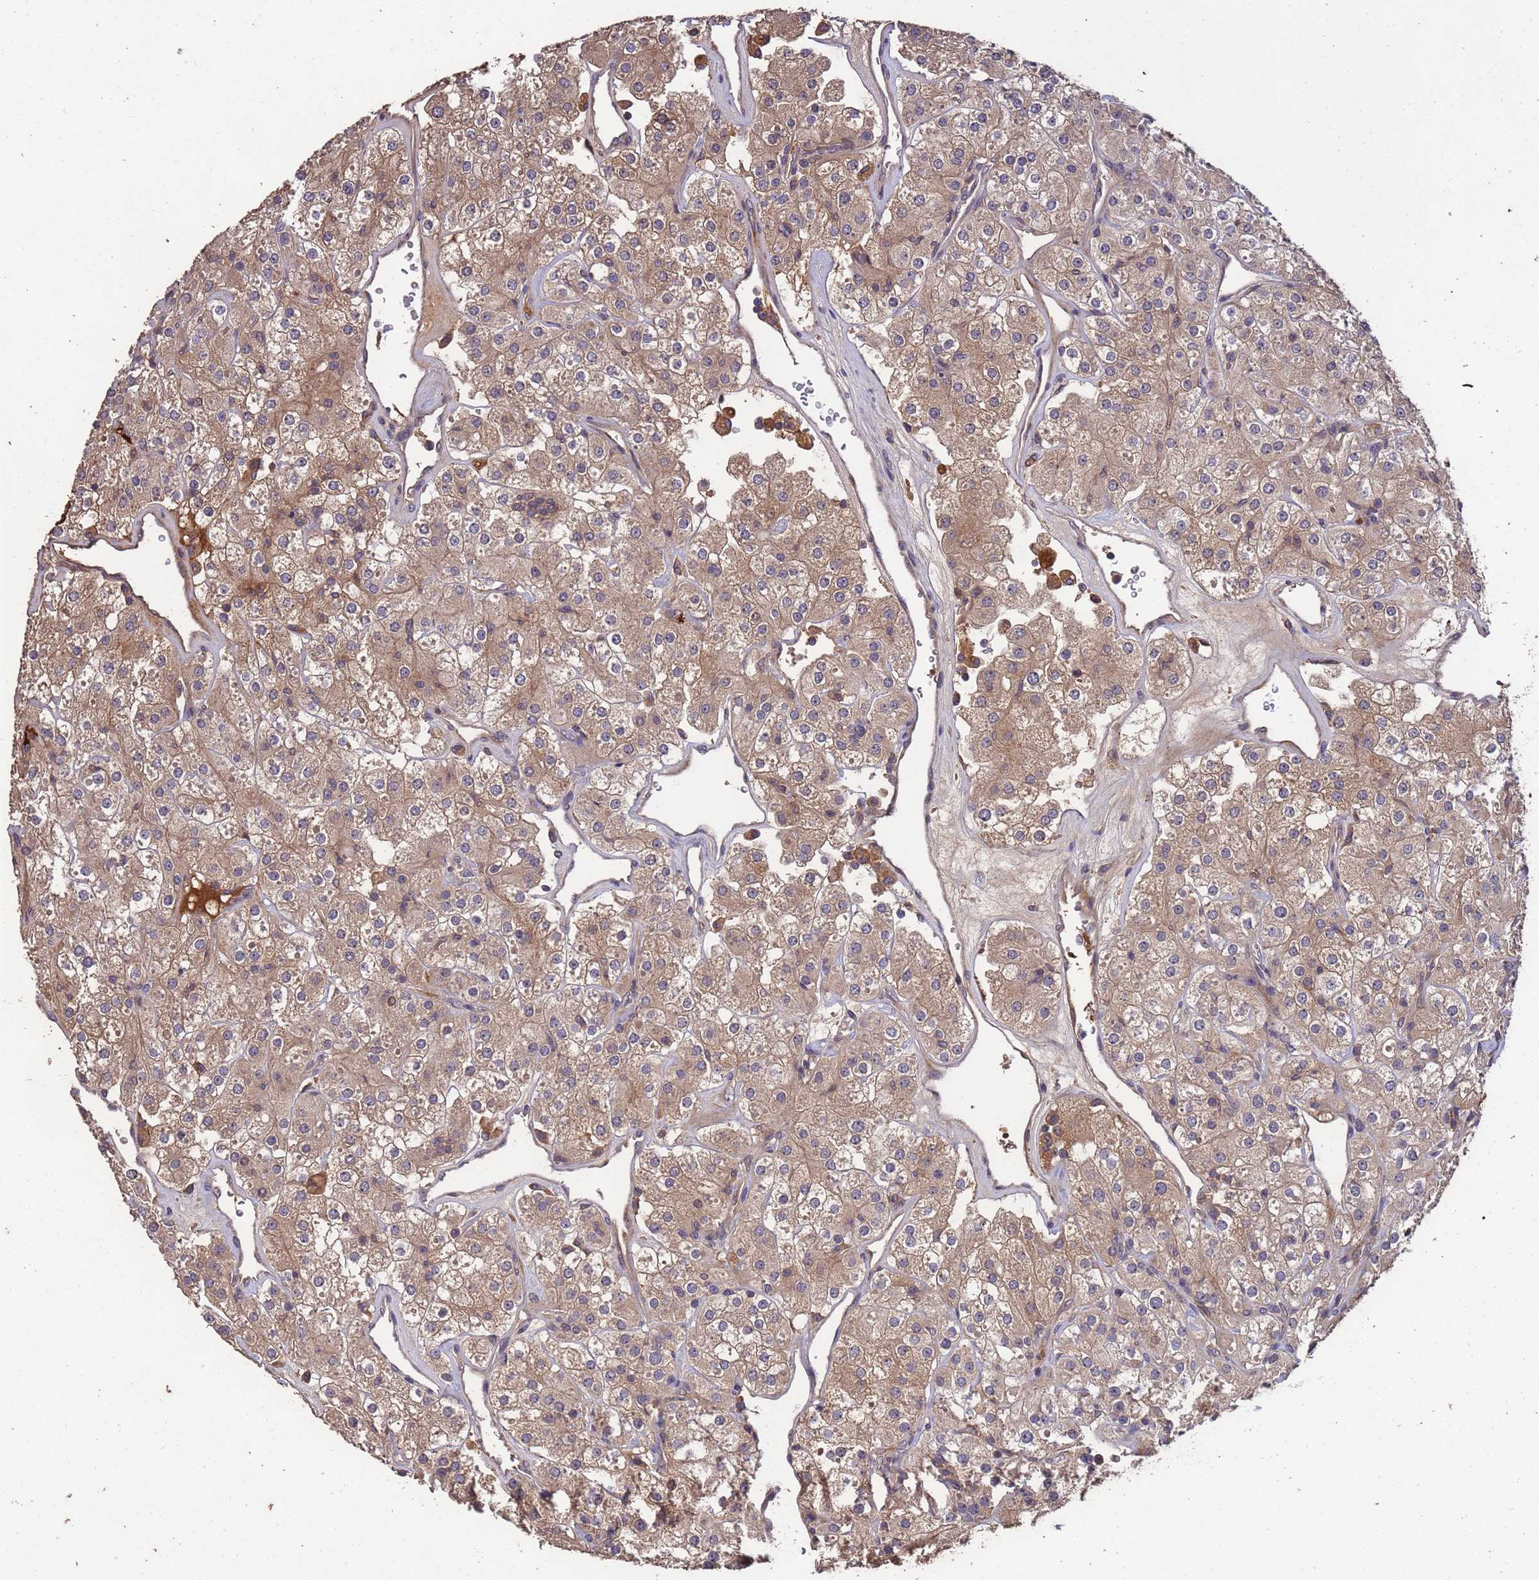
{"staining": {"intensity": "weak", "quantity": ">75%", "location": "cytoplasmic/membranous"}, "tissue": "renal cancer", "cell_type": "Tumor cells", "image_type": "cancer", "snomed": [{"axis": "morphology", "description": "Adenocarcinoma, NOS"}, {"axis": "topography", "description": "Kidney"}], "caption": "Renal adenocarcinoma stained with immunohistochemistry (IHC) reveals weak cytoplasmic/membranous staining in approximately >75% of tumor cells. (IHC, brightfield microscopy, high magnification).", "gene": "CCDC184", "patient": {"sex": "male", "age": 77}}